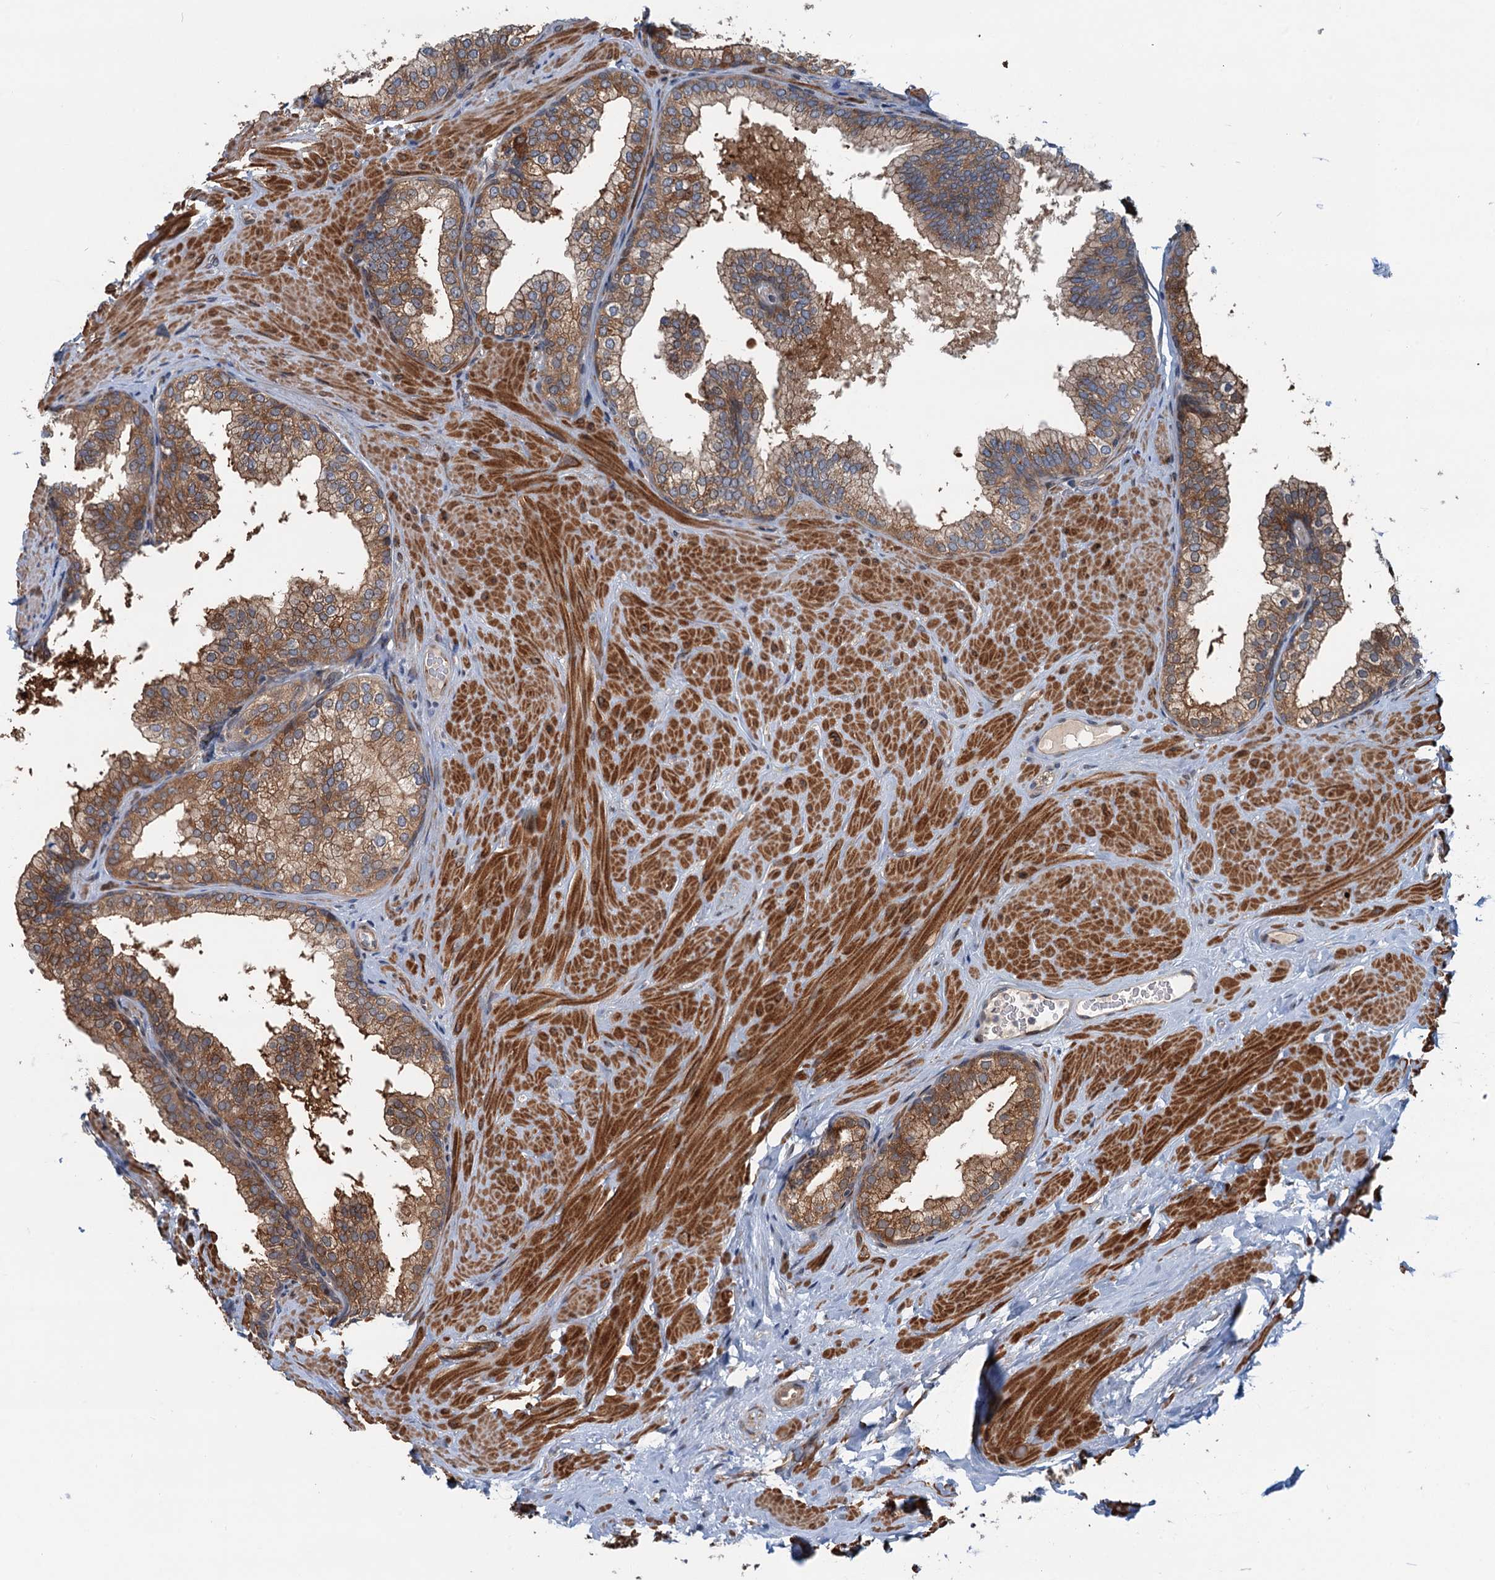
{"staining": {"intensity": "moderate", "quantity": ">75%", "location": "cytoplasmic/membranous"}, "tissue": "prostate", "cell_type": "Glandular cells", "image_type": "normal", "snomed": [{"axis": "morphology", "description": "Normal tissue, NOS"}, {"axis": "topography", "description": "Prostate"}], "caption": "Prostate stained with DAB immunohistochemistry displays medium levels of moderate cytoplasmic/membranous positivity in approximately >75% of glandular cells.", "gene": "DYNC2I2", "patient": {"sex": "male", "age": 60}}